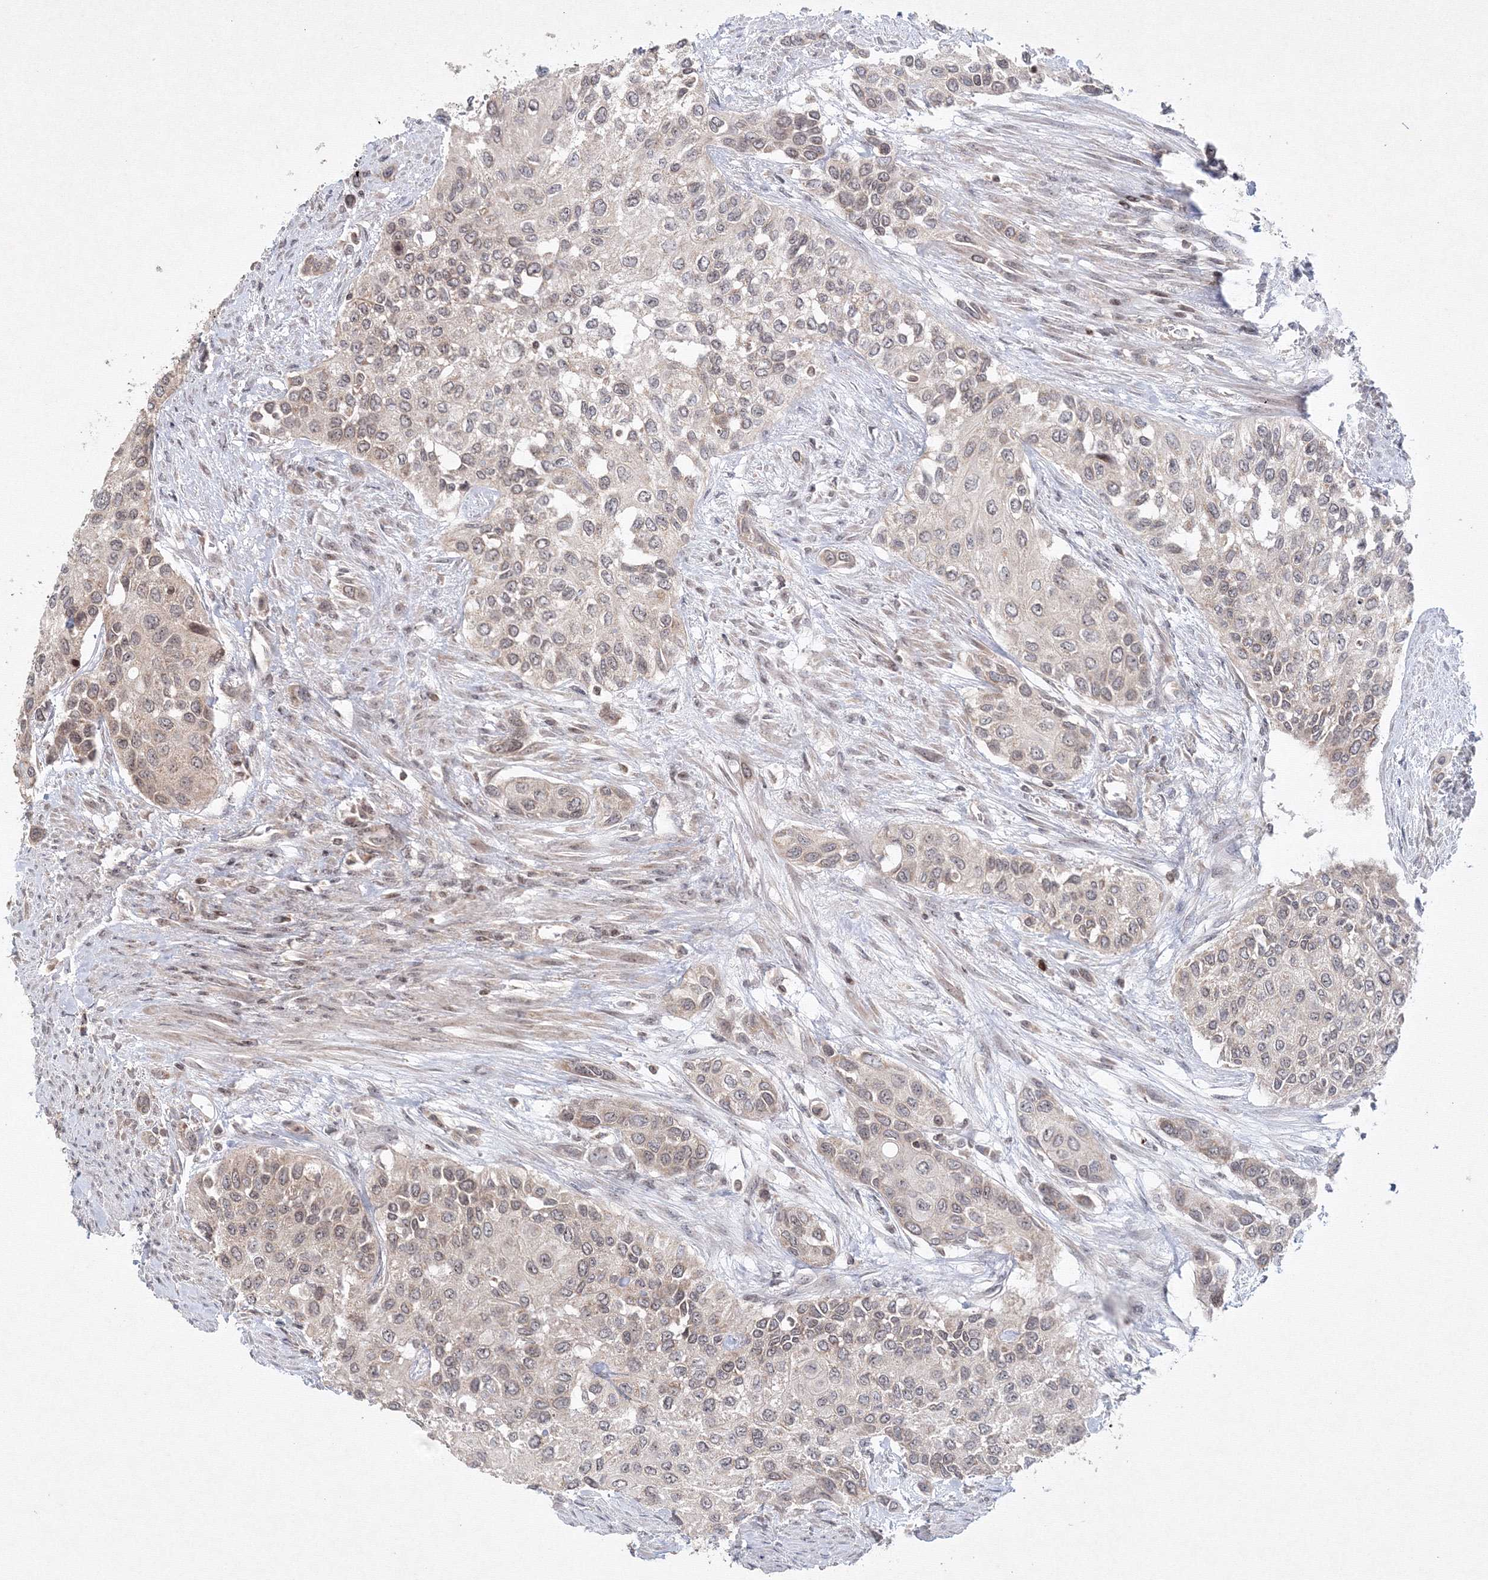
{"staining": {"intensity": "weak", "quantity": "25%-75%", "location": "nuclear"}, "tissue": "urothelial cancer", "cell_type": "Tumor cells", "image_type": "cancer", "snomed": [{"axis": "morphology", "description": "Normal tissue, NOS"}, {"axis": "morphology", "description": "Urothelial carcinoma, High grade"}, {"axis": "topography", "description": "Vascular tissue"}, {"axis": "topography", "description": "Urinary bladder"}], "caption": "Immunohistochemical staining of human urothelial cancer reveals weak nuclear protein expression in approximately 25%-75% of tumor cells. (IHC, brightfield microscopy, high magnification).", "gene": "MKRN2", "patient": {"sex": "female", "age": 56}}